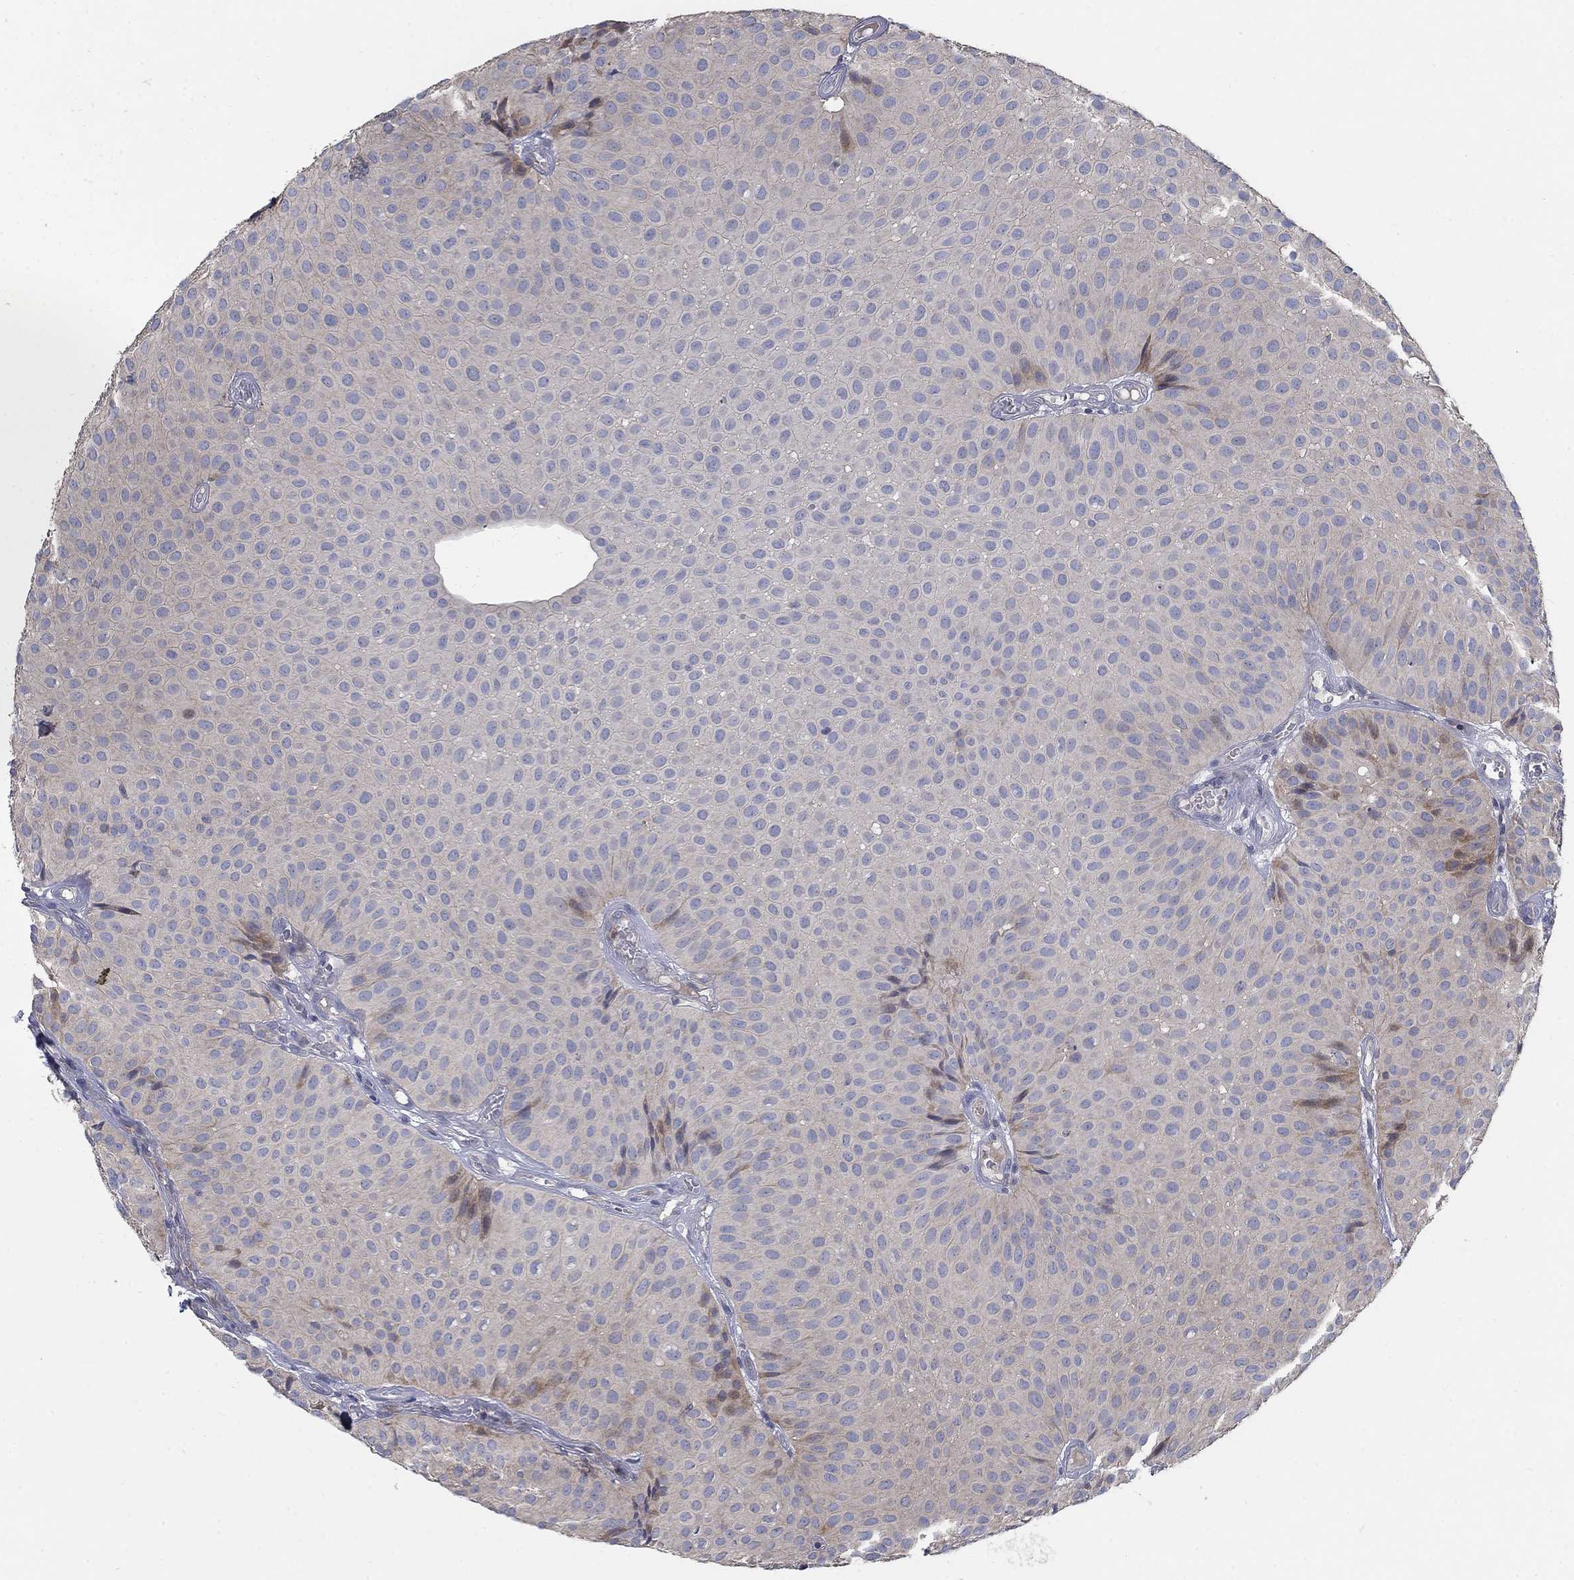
{"staining": {"intensity": "negative", "quantity": "none", "location": "none"}, "tissue": "urothelial cancer", "cell_type": "Tumor cells", "image_type": "cancer", "snomed": [{"axis": "morphology", "description": "Urothelial carcinoma, Low grade"}, {"axis": "topography", "description": "Urinary bladder"}], "caption": "This is a micrograph of IHC staining of urothelial cancer, which shows no expression in tumor cells. (DAB (3,3'-diaminobenzidine) IHC, high magnification).", "gene": "TMEM249", "patient": {"sex": "male", "age": 64}}